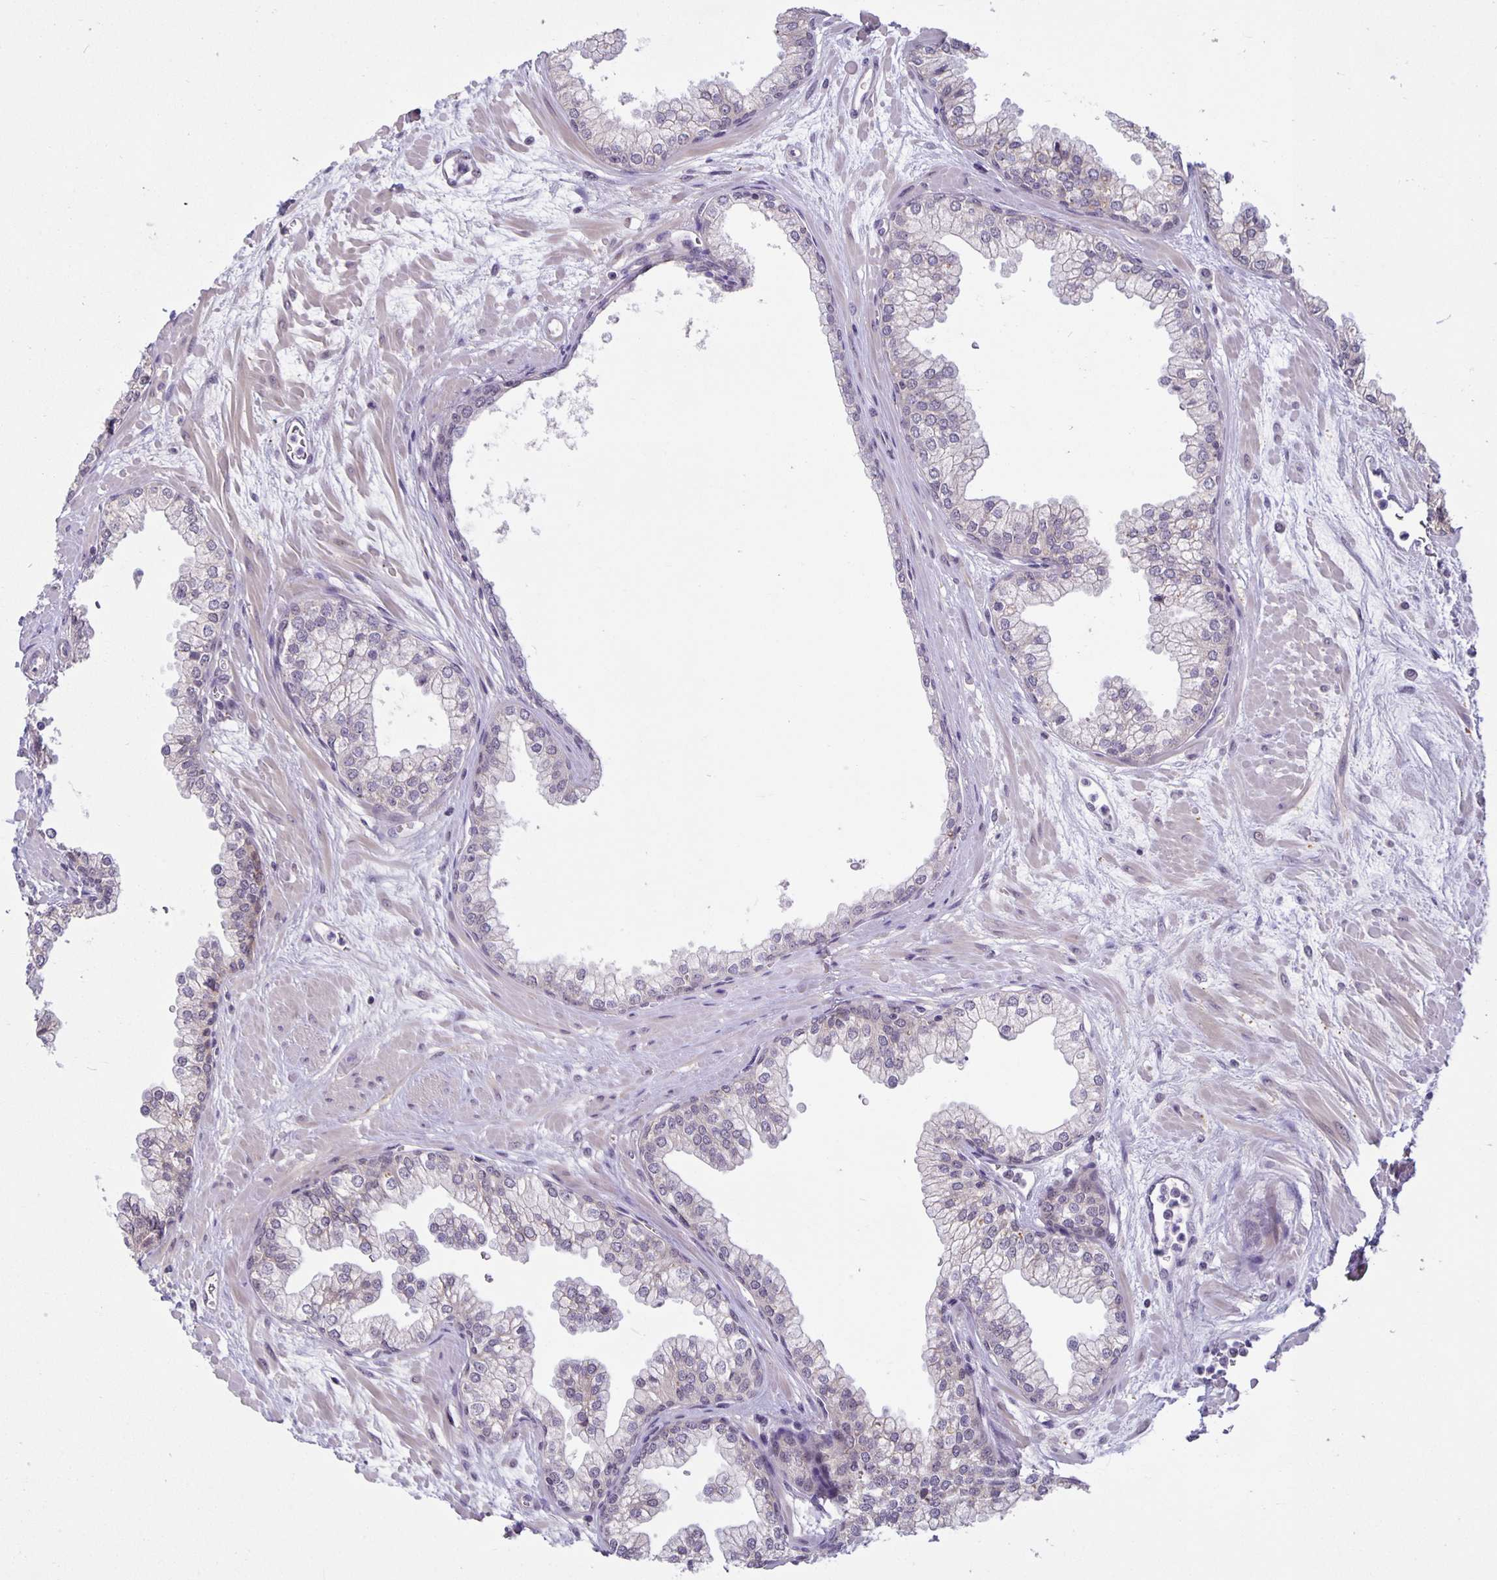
{"staining": {"intensity": "weak", "quantity": "25%-75%", "location": "cytoplasmic/membranous"}, "tissue": "prostate", "cell_type": "Glandular cells", "image_type": "normal", "snomed": [{"axis": "morphology", "description": "Normal tissue, NOS"}, {"axis": "topography", "description": "Prostate"}, {"axis": "topography", "description": "Peripheral nerve tissue"}], "caption": "Immunohistochemistry photomicrograph of normal prostate: human prostate stained using IHC shows low levels of weak protein expression localized specifically in the cytoplasmic/membranous of glandular cells, appearing as a cytoplasmic/membranous brown color.", "gene": "ARVCF", "patient": {"sex": "male", "age": 61}}